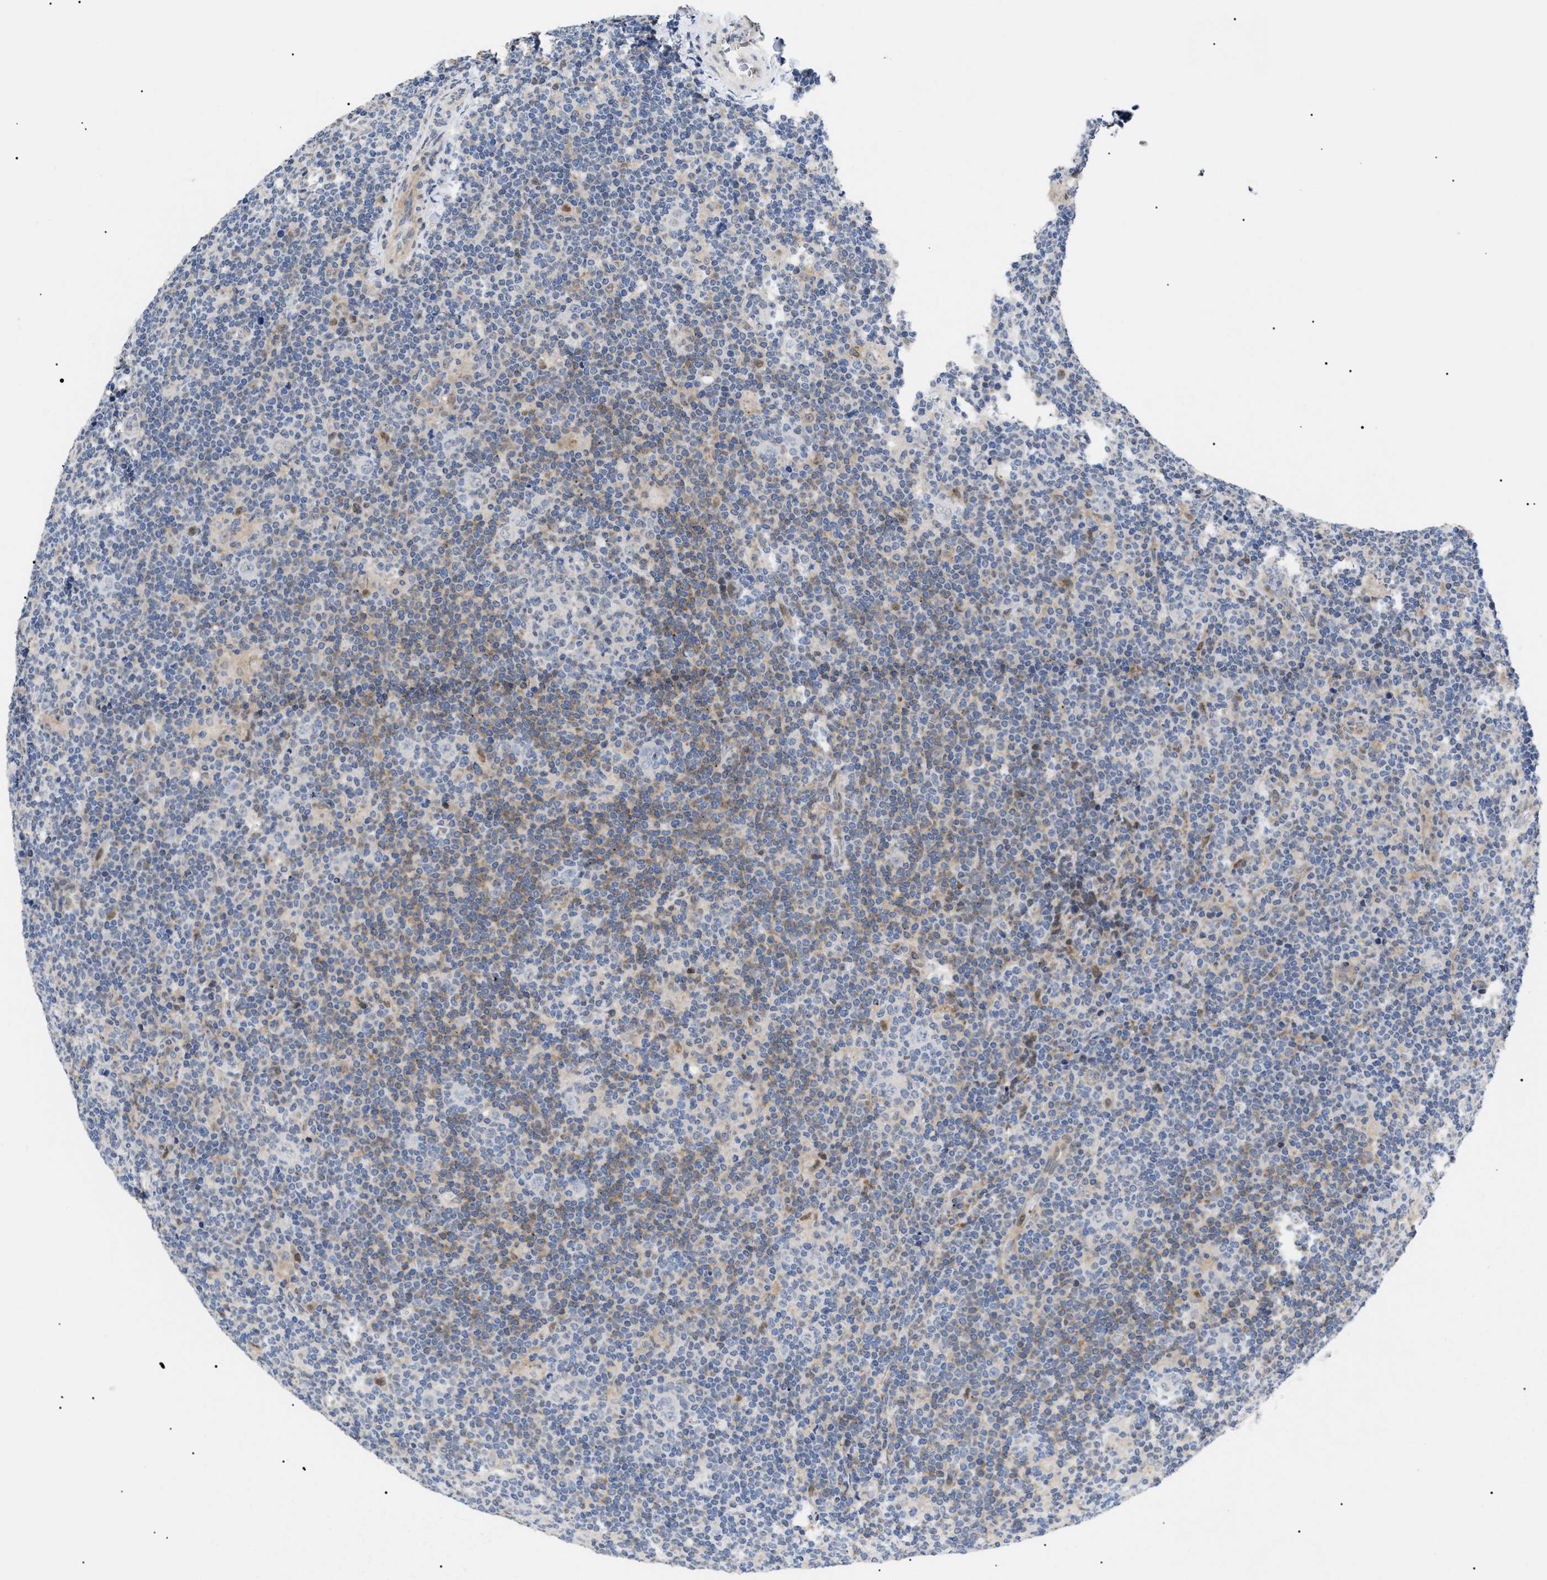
{"staining": {"intensity": "weak", "quantity": "<25%", "location": "nuclear"}, "tissue": "lymphoma", "cell_type": "Tumor cells", "image_type": "cancer", "snomed": [{"axis": "morphology", "description": "Hodgkin's disease, NOS"}, {"axis": "topography", "description": "Lymph node"}], "caption": "IHC photomicrograph of human lymphoma stained for a protein (brown), which exhibits no staining in tumor cells. (Brightfield microscopy of DAB (3,3'-diaminobenzidine) immunohistochemistry (IHC) at high magnification).", "gene": "SFXN5", "patient": {"sex": "female", "age": 57}}